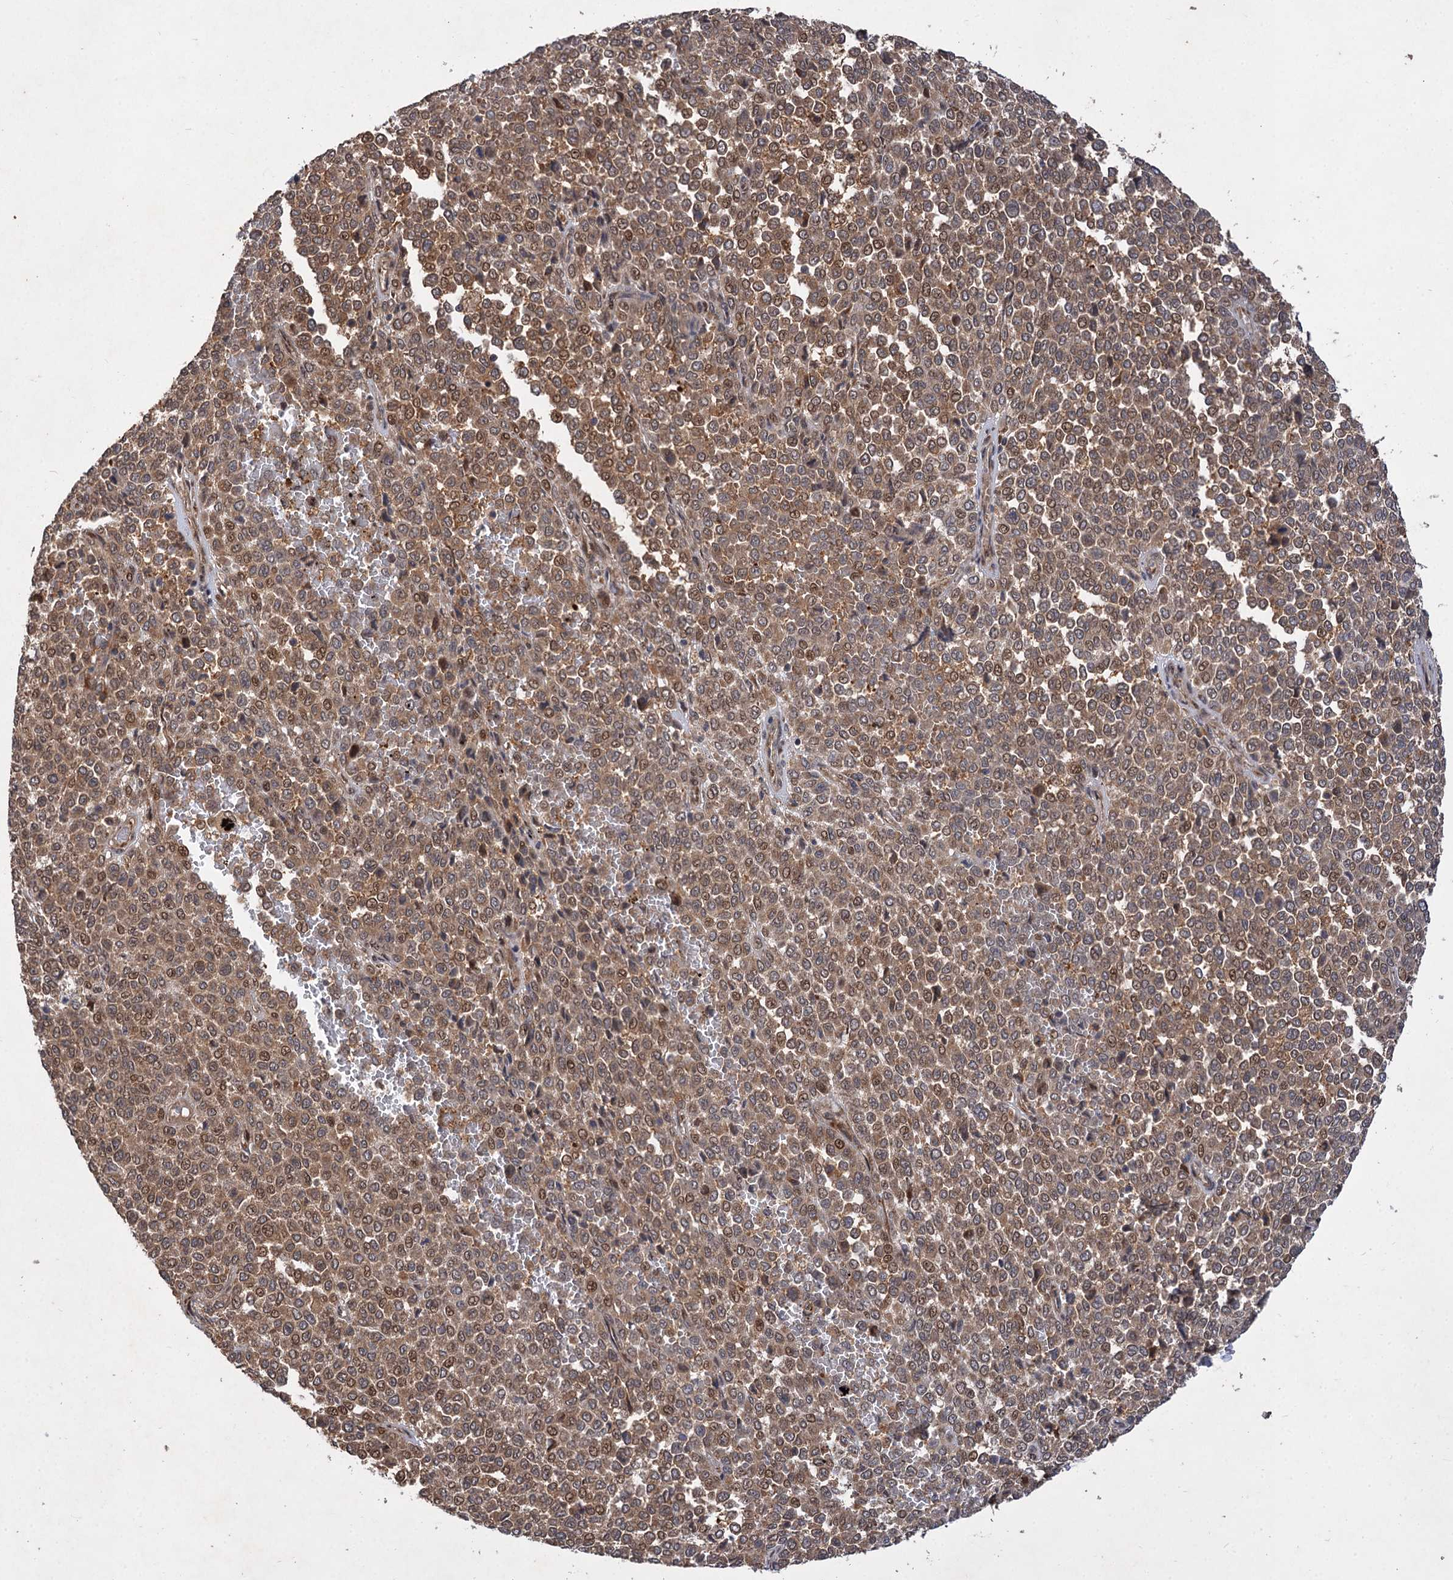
{"staining": {"intensity": "moderate", "quantity": ">75%", "location": "cytoplasmic/membranous,nuclear"}, "tissue": "melanoma", "cell_type": "Tumor cells", "image_type": "cancer", "snomed": [{"axis": "morphology", "description": "Malignant melanoma, Metastatic site"}, {"axis": "topography", "description": "Pancreas"}], "caption": "A medium amount of moderate cytoplasmic/membranous and nuclear positivity is seen in approximately >75% of tumor cells in malignant melanoma (metastatic site) tissue.", "gene": "FBXW8", "patient": {"sex": "female", "age": 30}}